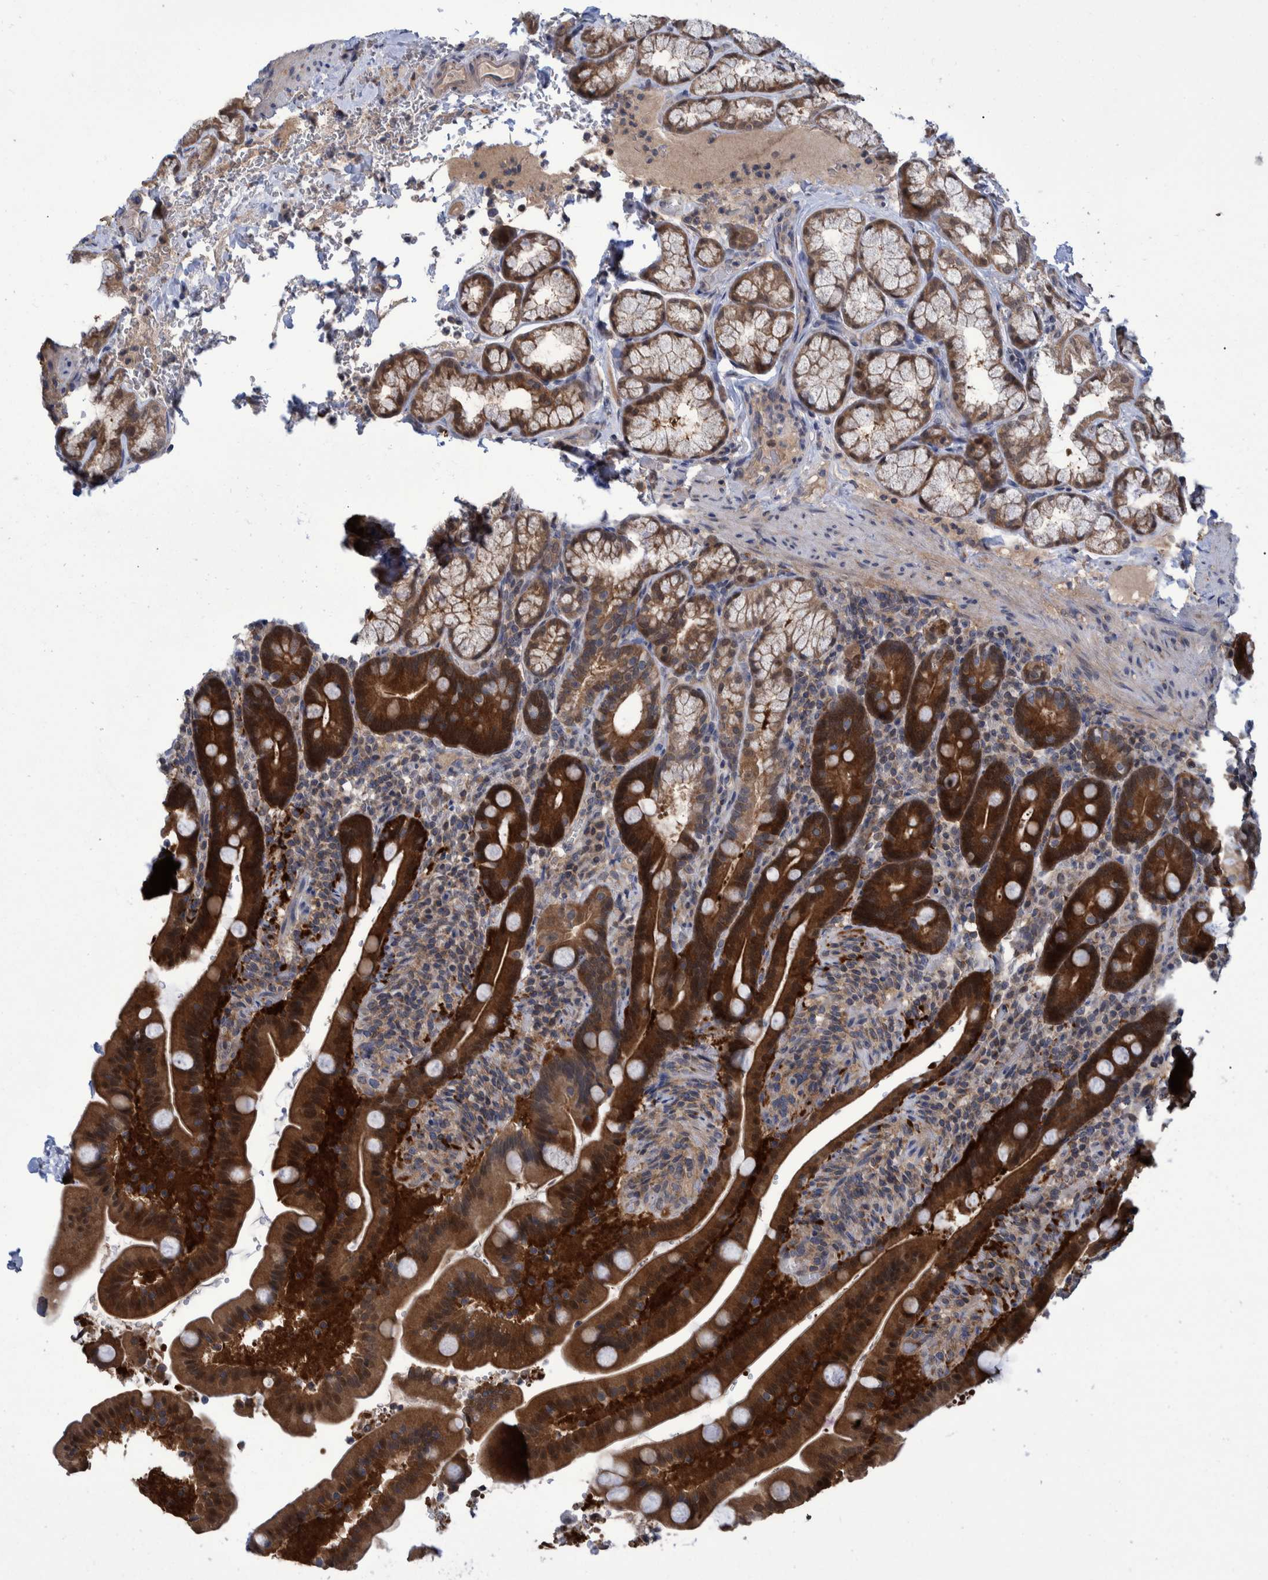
{"staining": {"intensity": "strong", "quantity": ">75%", "location": "cytoplasmic/membranous"}, "tissue": "duodenum", "cell_type": "Glandular cells", "image_type": "normal", "snomed": [{"axis": "morphology", "description": "Normal tissue, NOS"}, {"axis": "topography", "description": "Duodenum"}], "caption": "The immunohistochemical stain highlights strong cytoplasmic/membranous staining in glandular cells of benign duodenum. Using DAB (brown) and hematoxylin (blue) stains, captured at high magnification using brightfield microscopy.", "gene": "PCYT2", "patient": {"sex": "male", "age": 54}}